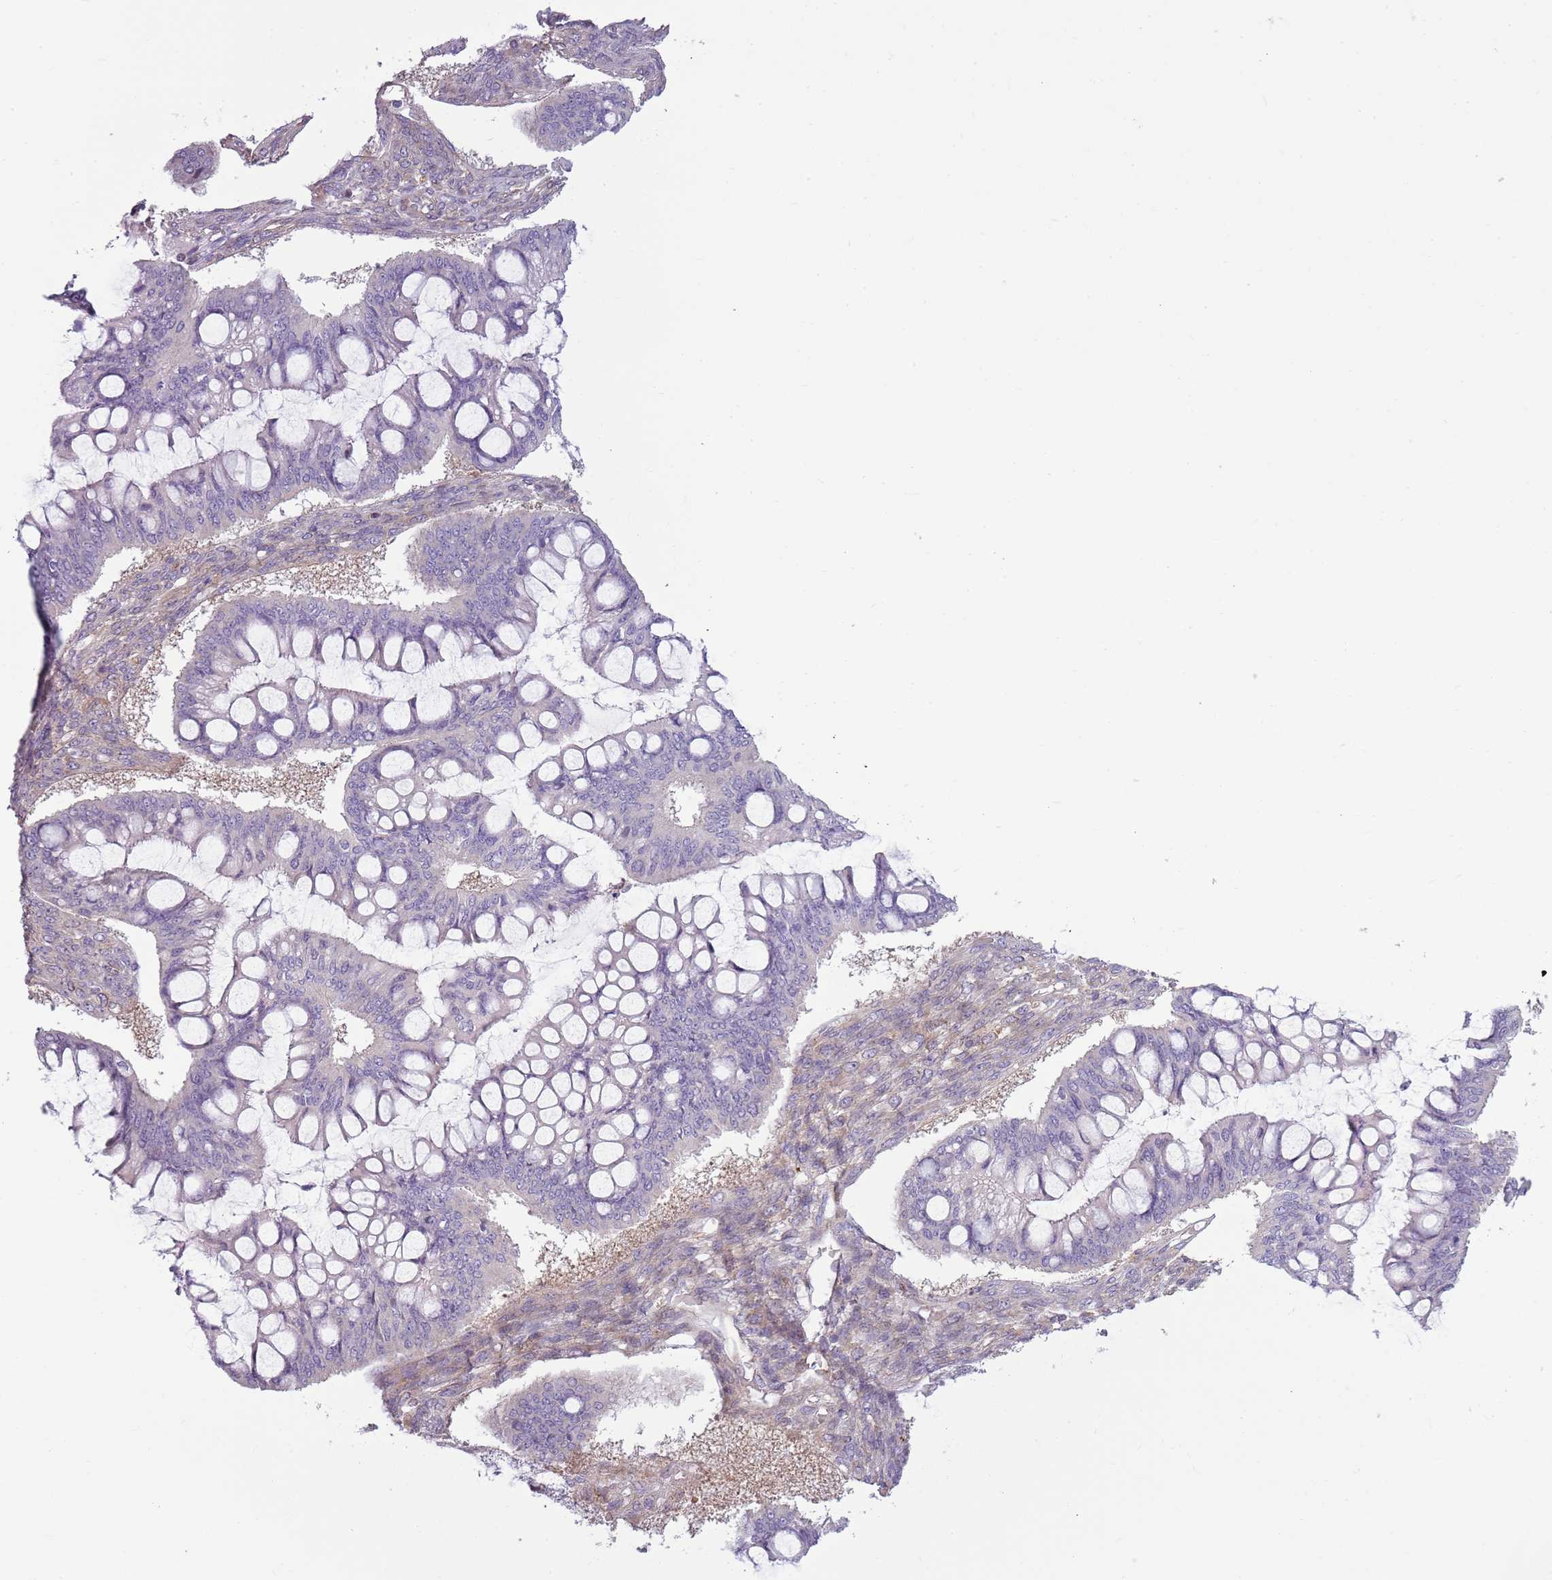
{"staining": {"intensity": "negative", "quantity": "none", "location": "none"}, "tissue": "ovarian cancer", "cell_type": "Tumor cells", "image_type": "cancer", "snomed": [{"axis": "morphology", "description": "Cystadenocarcinoma, mucinous, NOS"}, {"axis": "topography", "description": "Ovary"}], "caption": "Protein analysis of ovarian cancer displays no significant positivity in tumor cells.", "gene": "SNX1", "patient": {"sex": "female", "age": 73}}